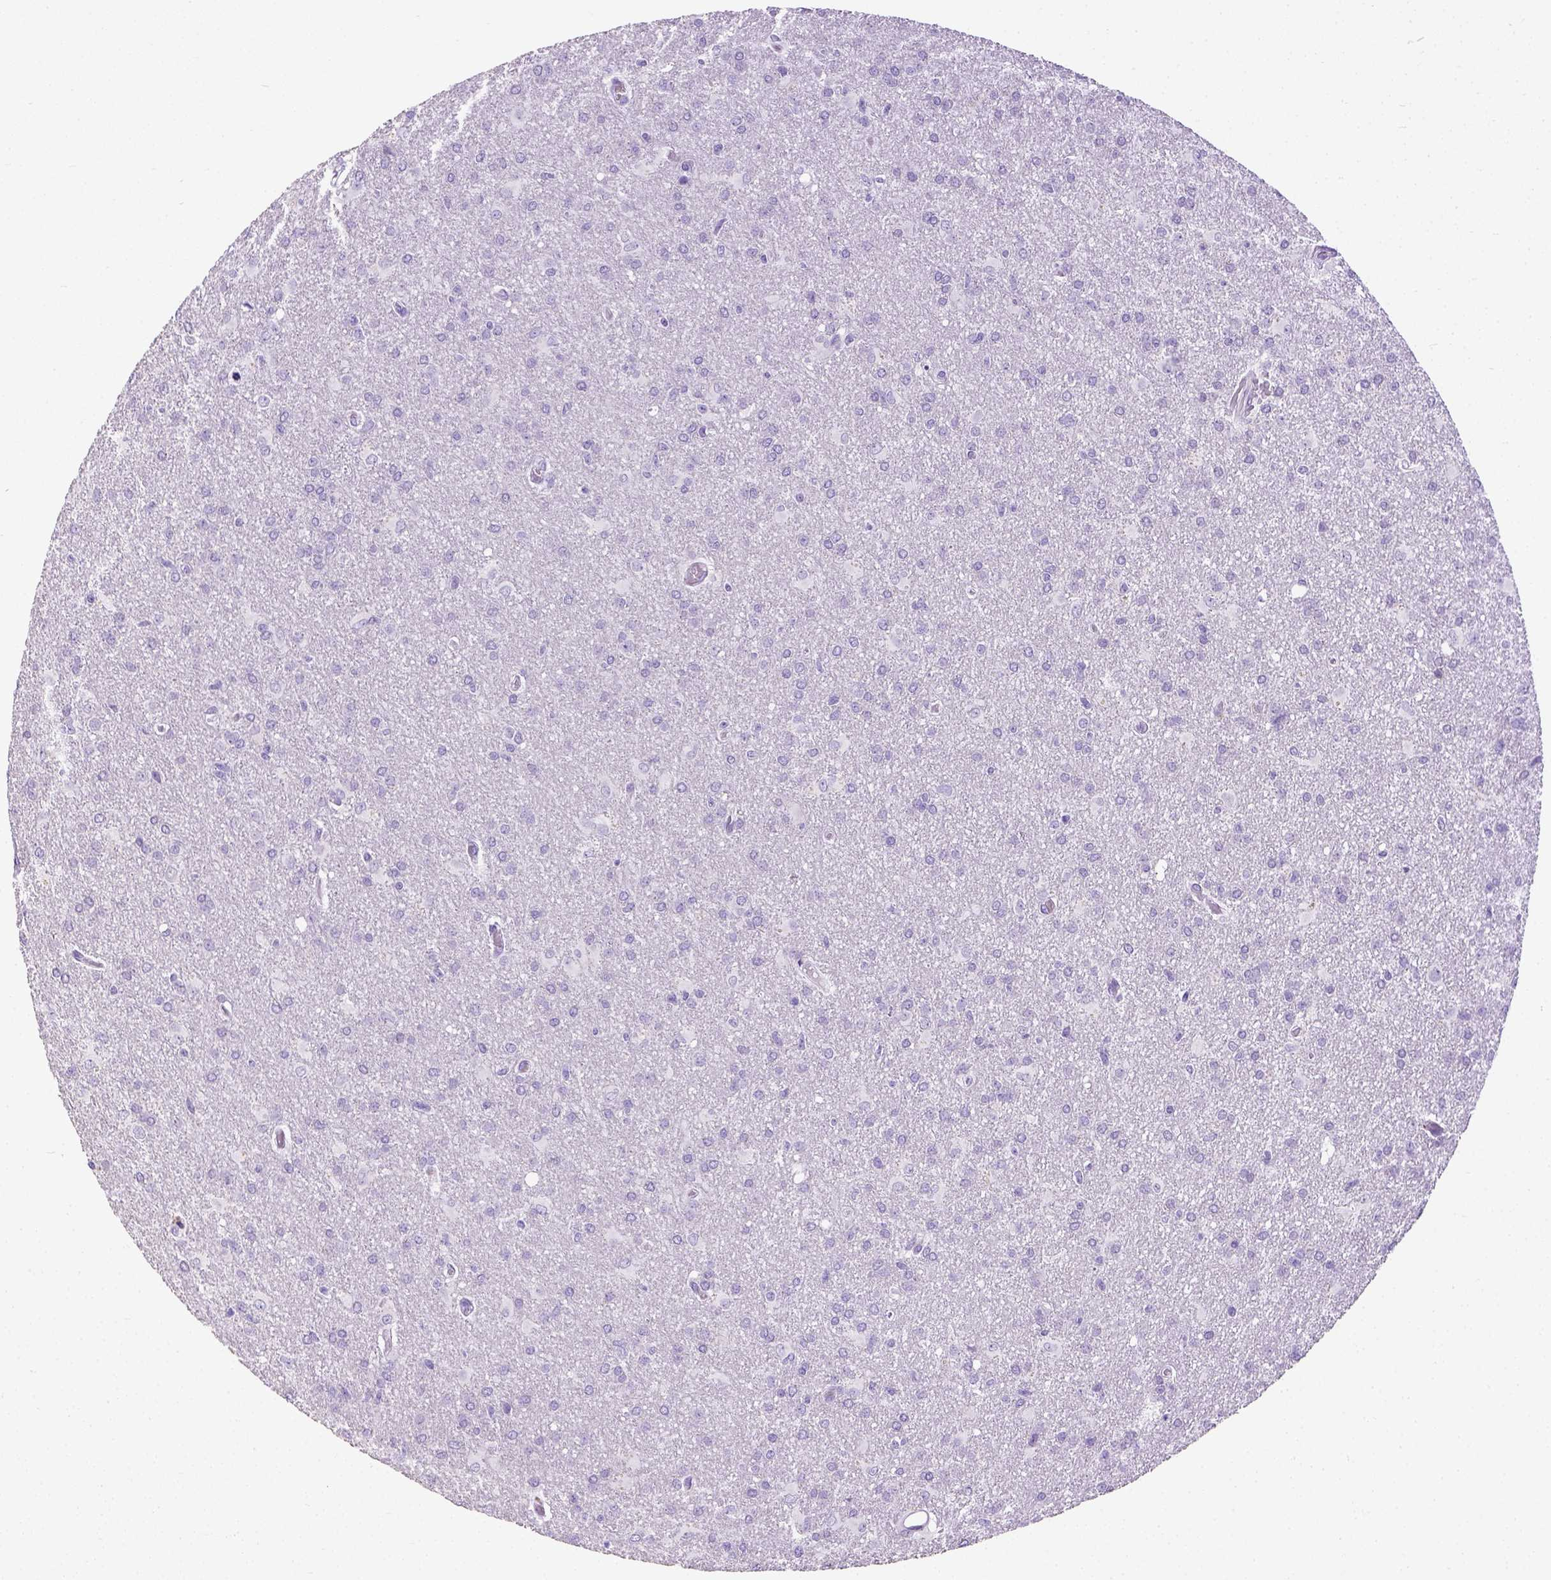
{"staining": {"intensity": "negative", "quantity": "none", "location": "none"}, "tissue": "glioma", "cell_type": "Tumor cells", "image_type": "cancer", "snomed": [{"axis": "morphology", "description": "Glioma, malignant, High grade"}, {"axis": "topography", "description": "Brain"}], "caption": "Protein analysis of glioma reveals no significant expression in tumor cells.", "gene": "LGSN", "patient": {"sex": "male", "age": 68}}